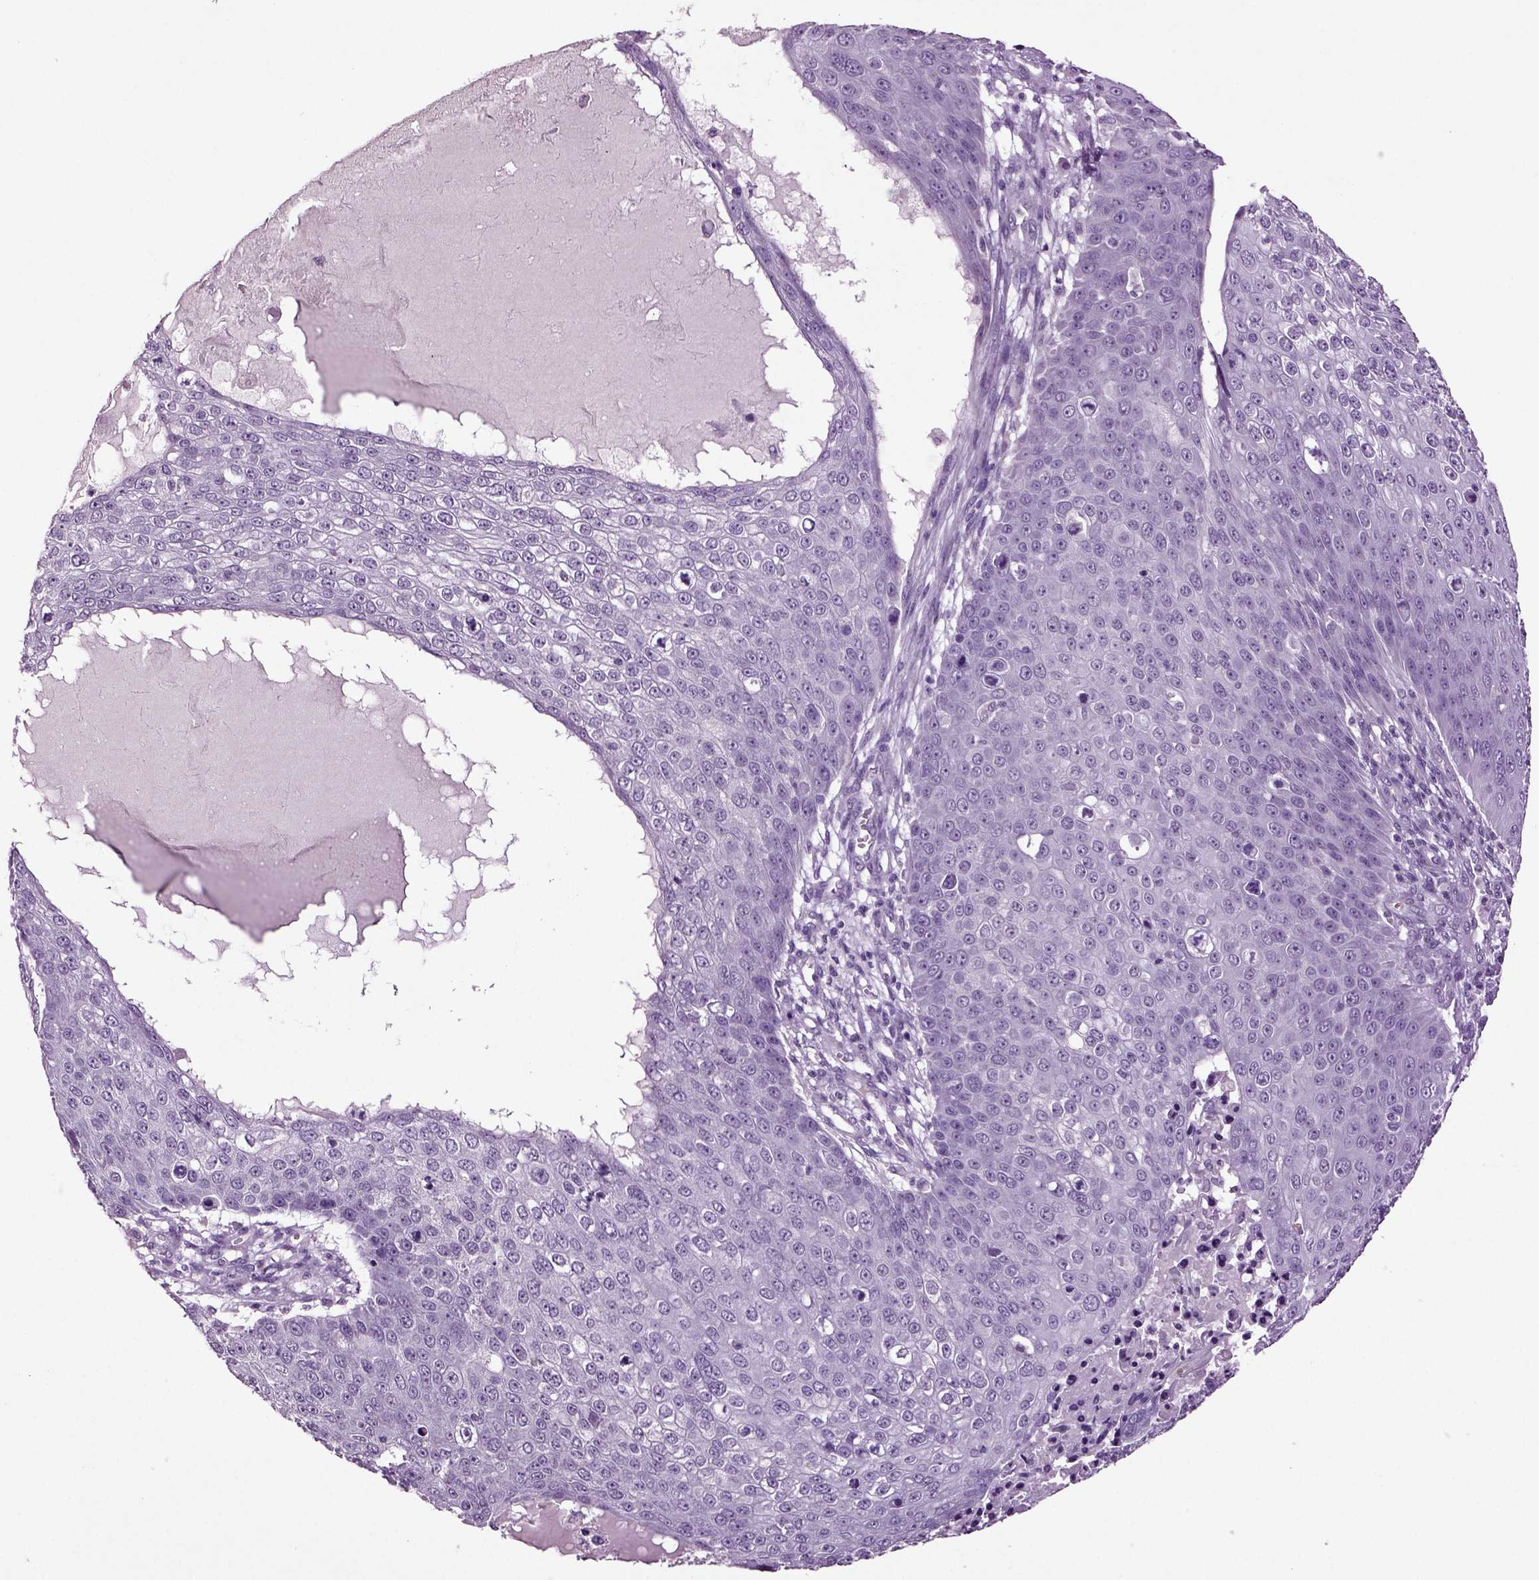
{"staining": {"intensity": "negative", "quantity": "none", "location": "none"}, "tissue": "skin cancer", "cell_type": "Tumor cells", "image_type": "cancer", "snomed": [{"axis": "morphology", "description": "Squamous cell carcinoma, NOS"}, {"axis": "topography", "description": "Skin"}], "caption": "DAB immunohistochemical staining of skin cancer (squamous cell carcinoma) displays no significant staining in tumor cells. (DAB (3,3'-diaminobenzidine) immunohistochemistry with hematoxylin counter stain).", "gene": "SLC17A6", "patient": {"sex": "male", "age": 71}}